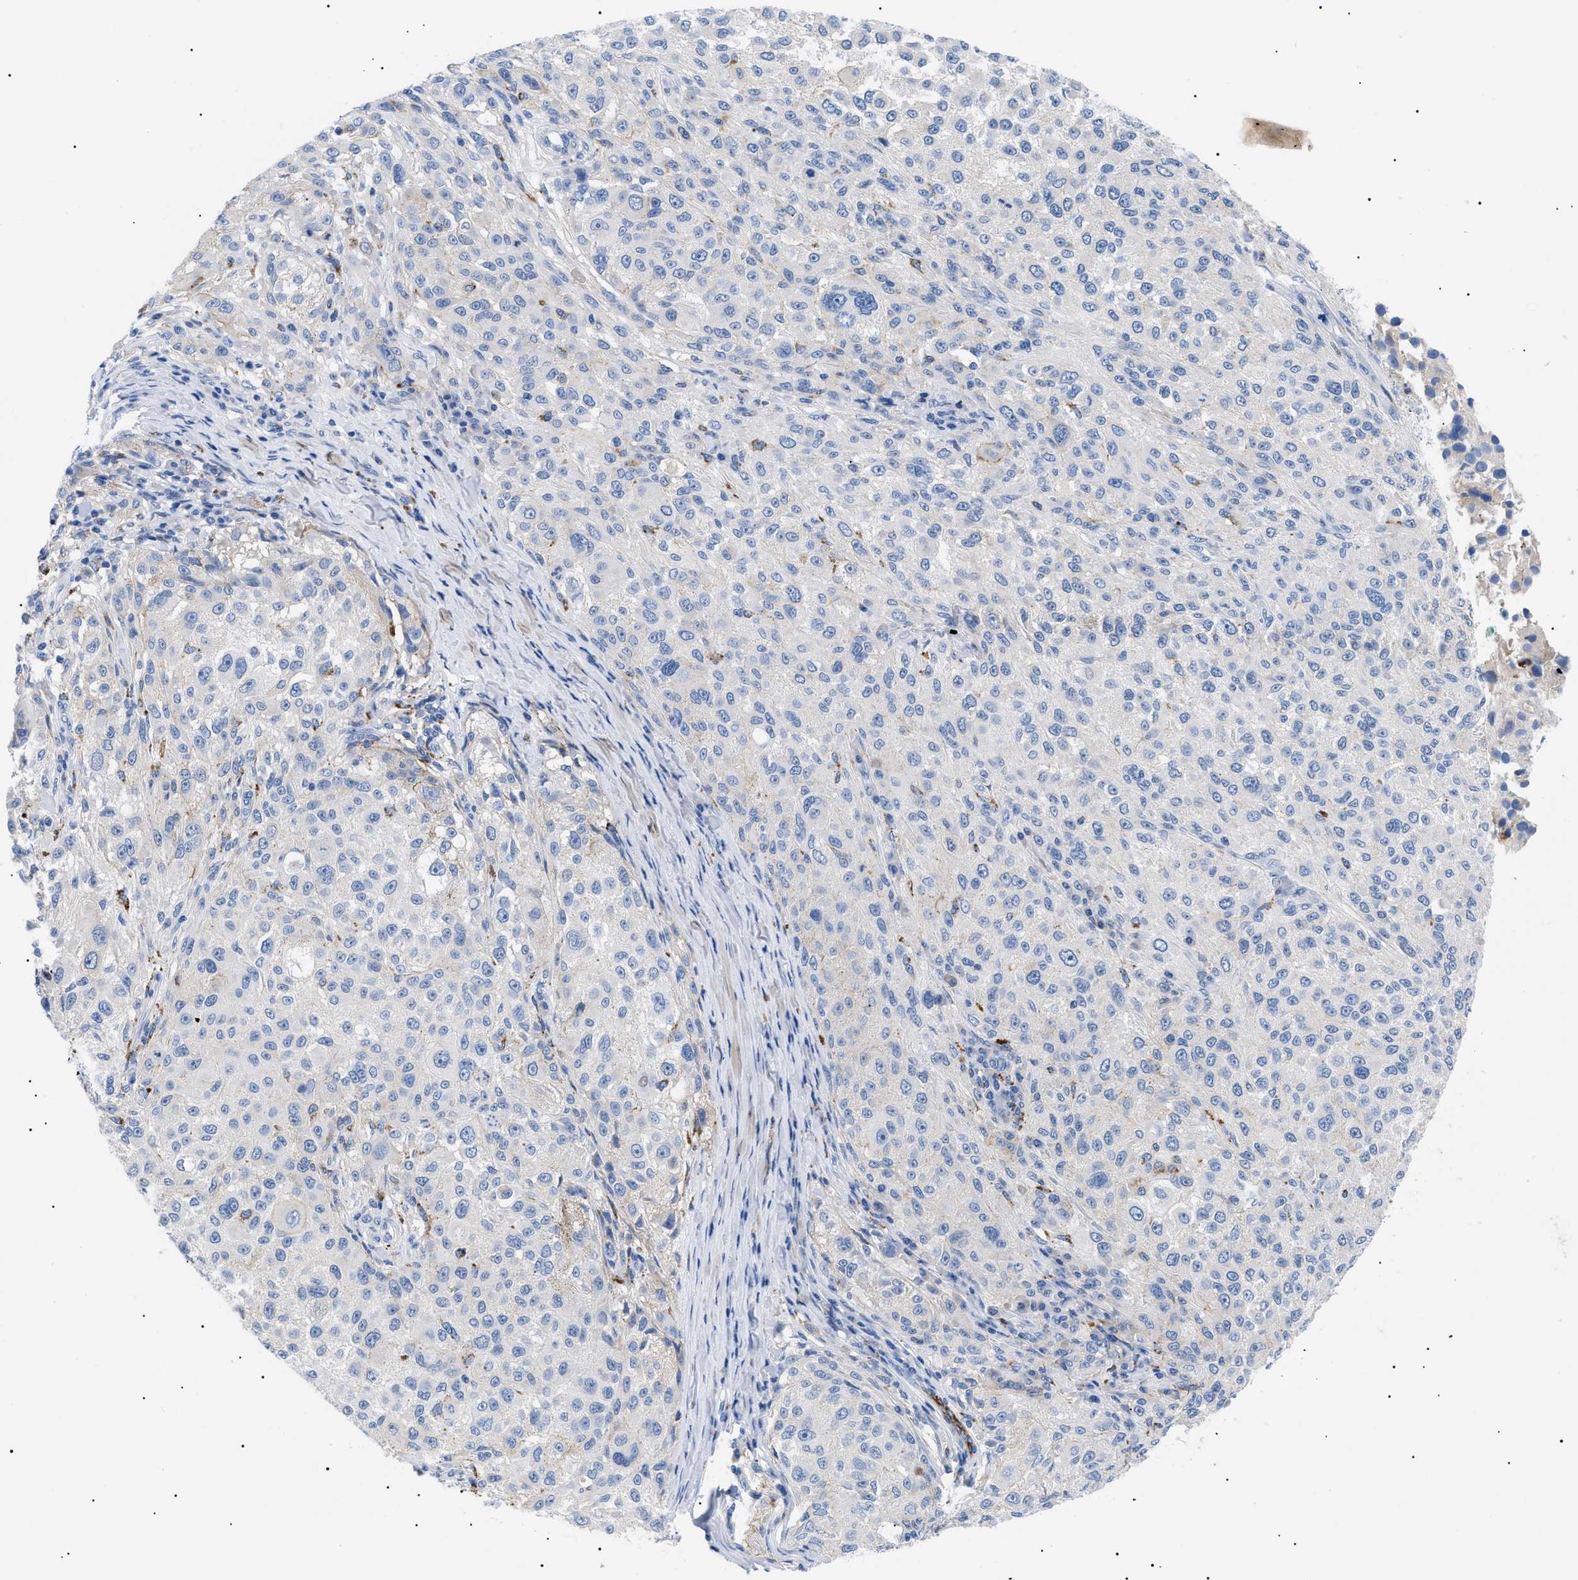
{"staining": {"intensity": "negative", "quantity": "none", "location": "none"}, "tissue": "melanoma", "cell_type": "Tumor cells", "image_type": "cancer", "snomed": [{"axis": "morphology", "description": "Necrosis, NOS"}, {"axis": "morphology", "description": "Malignant melanoma, NOS"}, {"axis": "topography", "description": "Skin"}], "caption": "A high-resolution image shows immunohistochemistry staining of malignant melanoma, which reveals no significant positivity in tumor cells.", "gene": "ACKR1", "patient": {"sex": "female", "age": 87}}